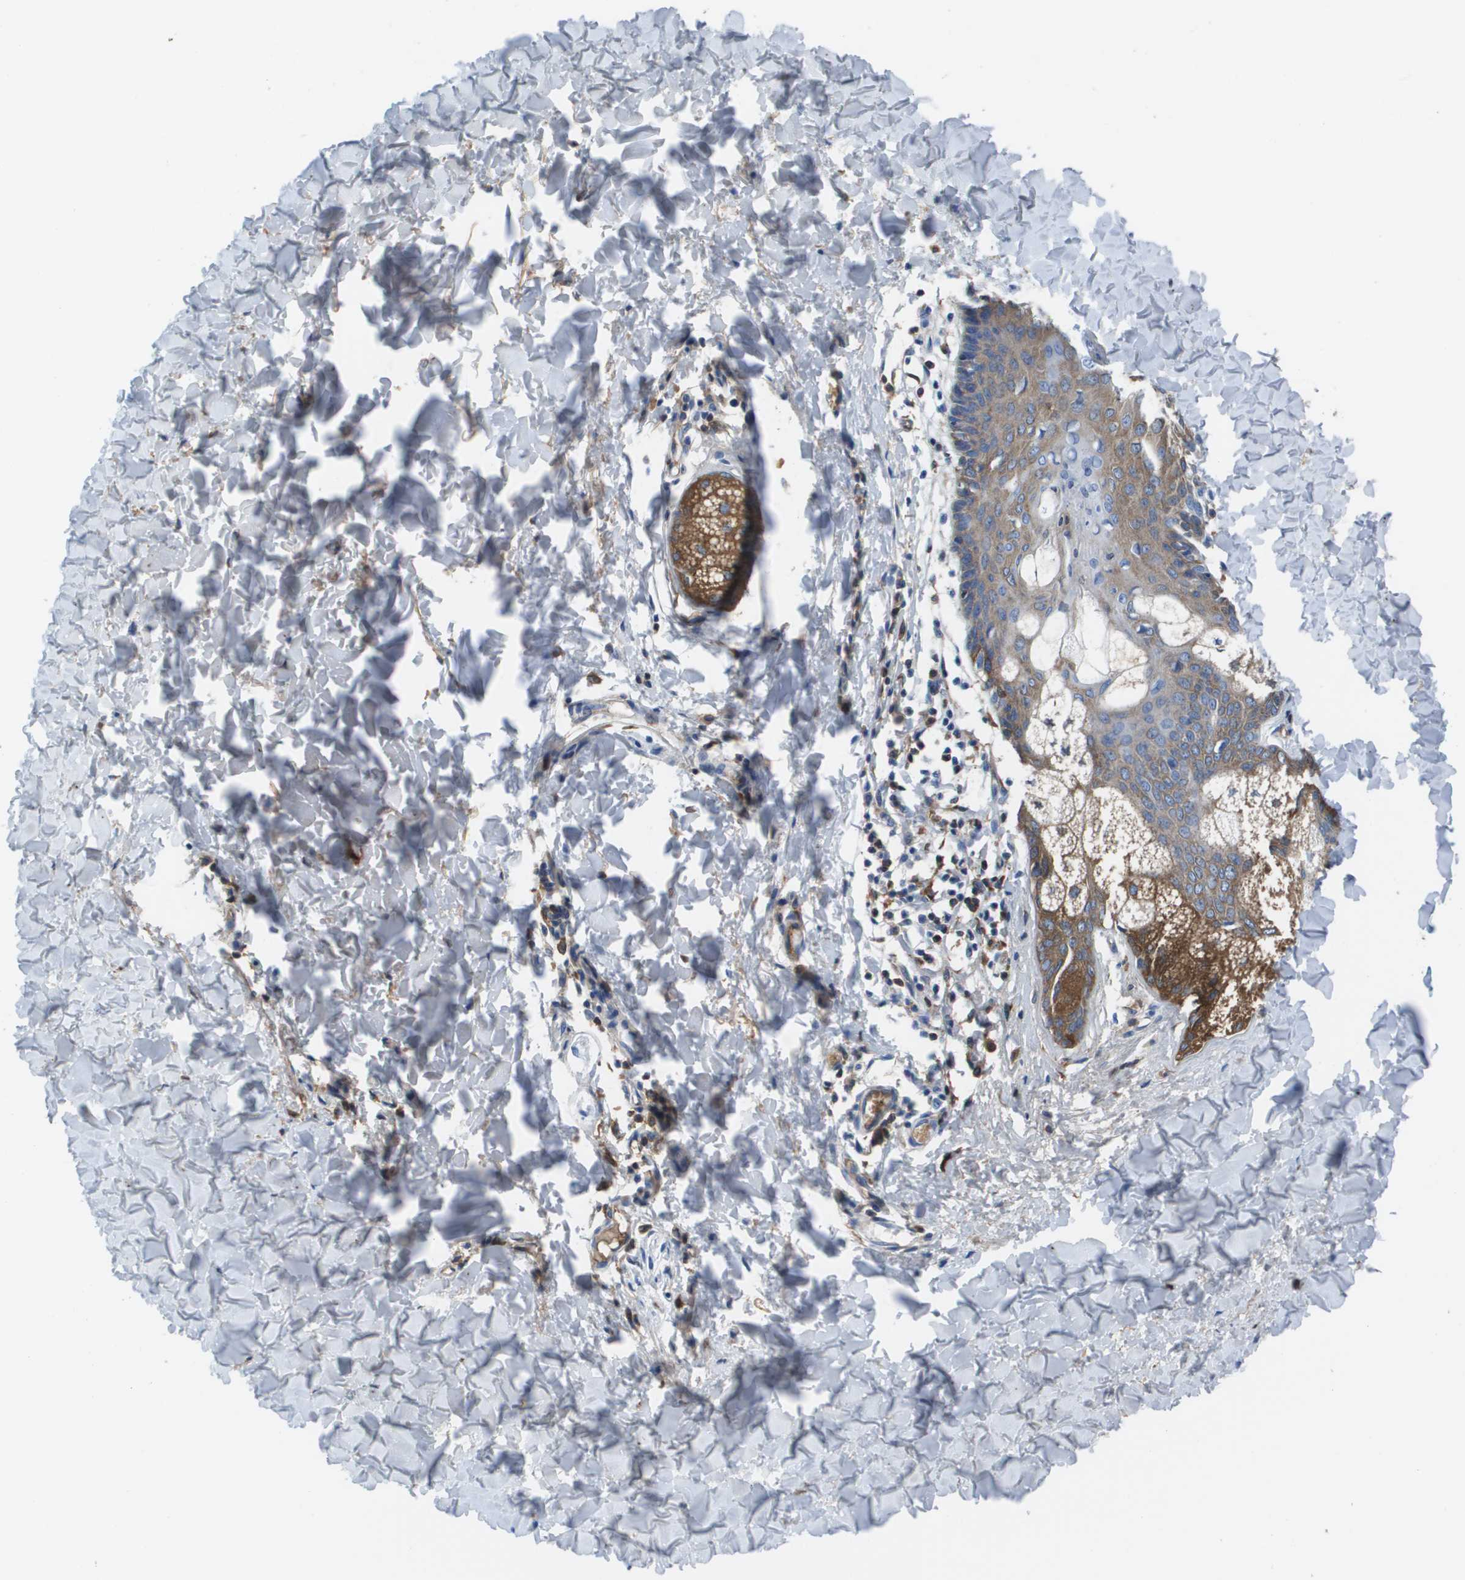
{"staining": {"intensity": "moderate", "quantity": ">75%", "location": "cytoplasmic/membranous"}, "tissue": "skin", "cell_type": "Fibroblasts", "image_type": "normal", "snomed": [{"axis": "morphology", "description": "Normal tissue, NOS"}, {"axis": "topography", "description": "Skin"}], "caption": "The immunohistochemical stain highlights moderate cytoplasmic/membranous positivity in fibroblasts of unremarkable skin. The protein is shown in brown color, while the nuclei are stained blue.", "gene": "VTN", "patient": {"sex": "female", "age": 17}}